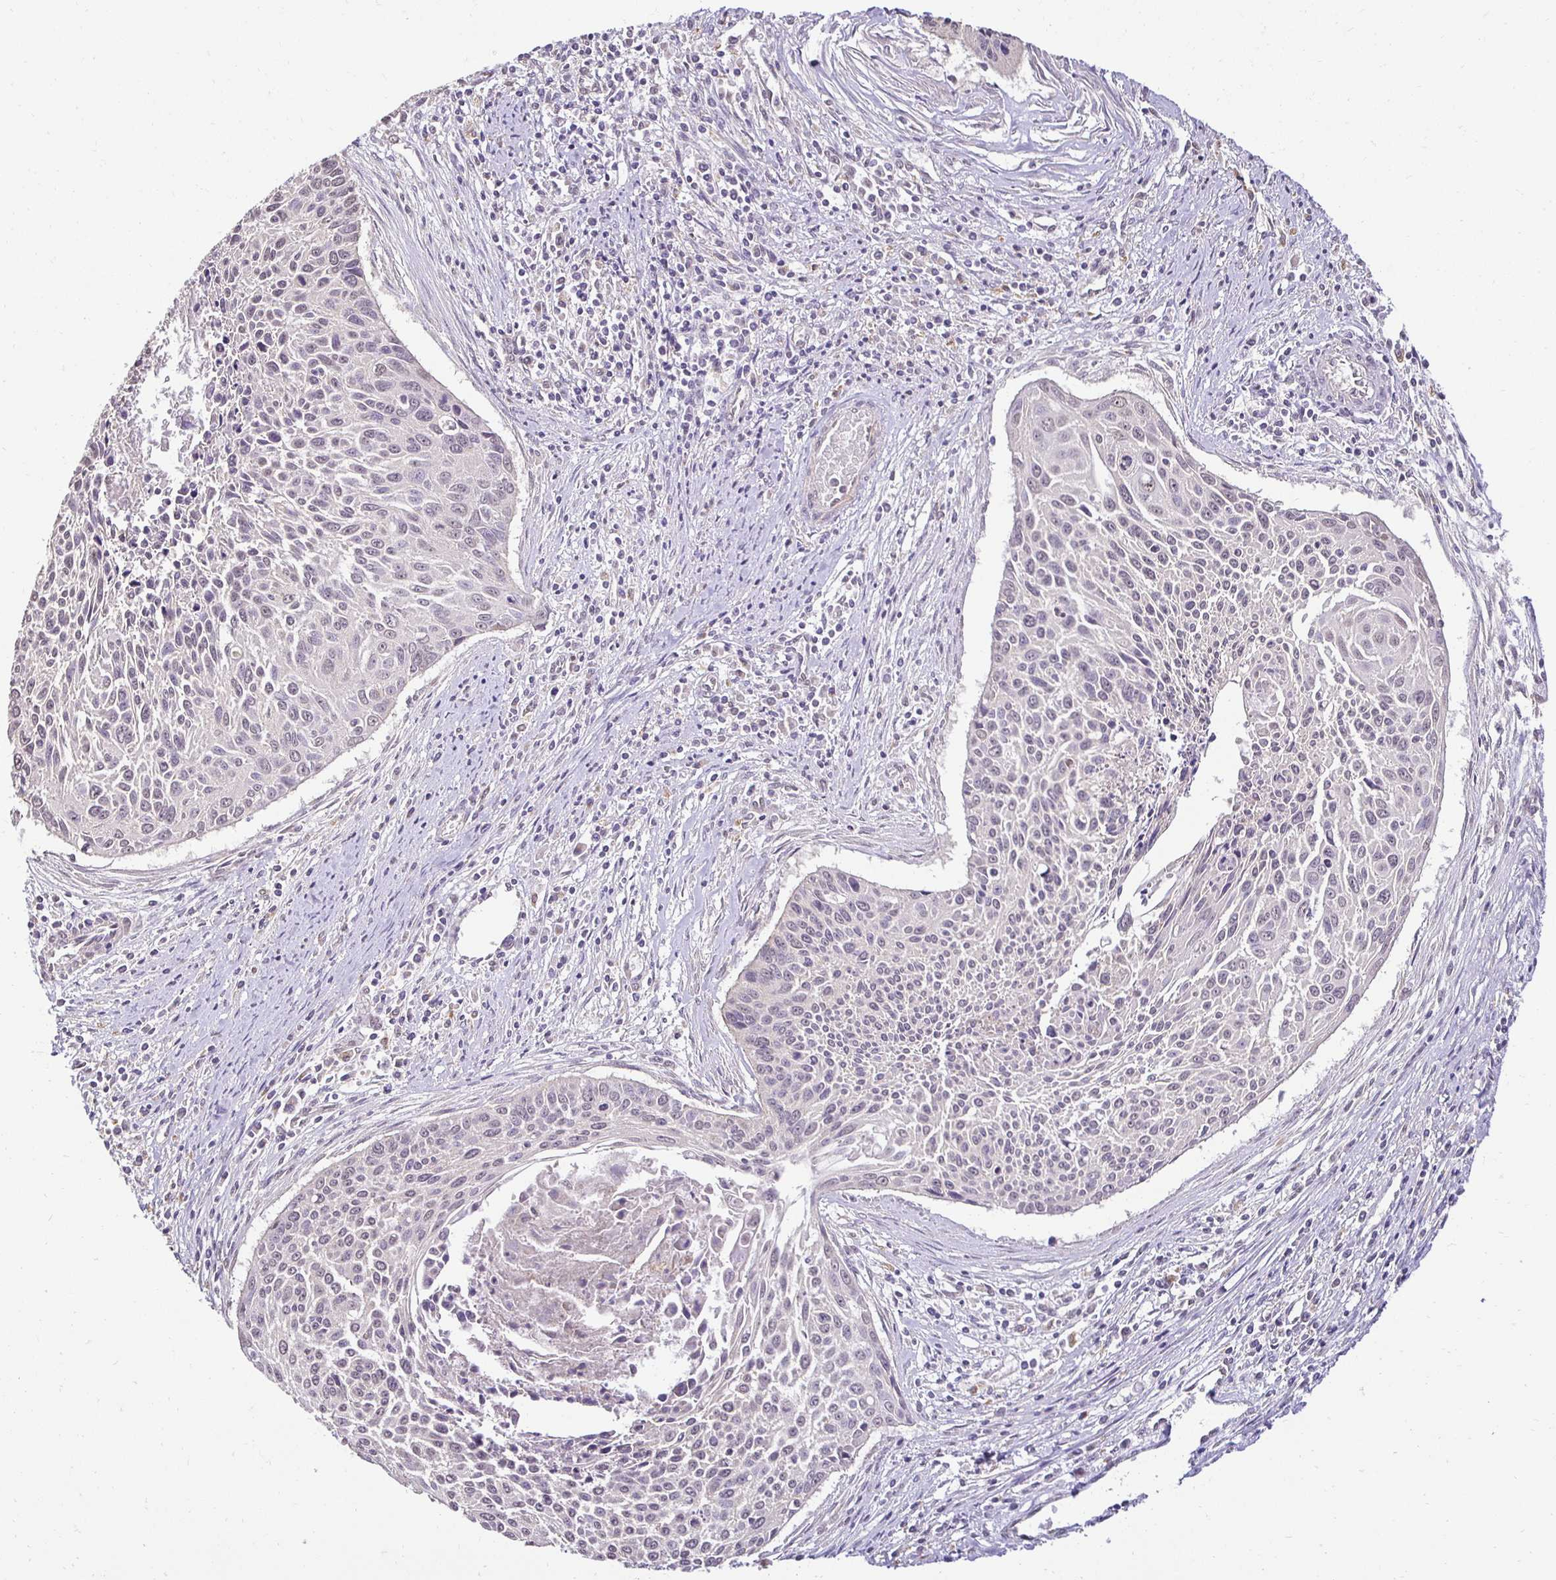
{"staining": {"intensity": "negative", "quantity": "none", "location": "none"}, "tissue": "cervical cancer", "cell_type": "Tumor cells", "image_type": "cancer", "snomed": [{"axis": "morphology", "description": "Squamous cell carcinoma, NOS"}, {"axis": "topography", "description": "Cervix"}], "caption": "DAB immunohistochemical staining of human cervical cancer demonstrates no significant positivity in tumor cells.", "gene": "RHEBL1", "patient": {"sex": "female", "age": 55}}